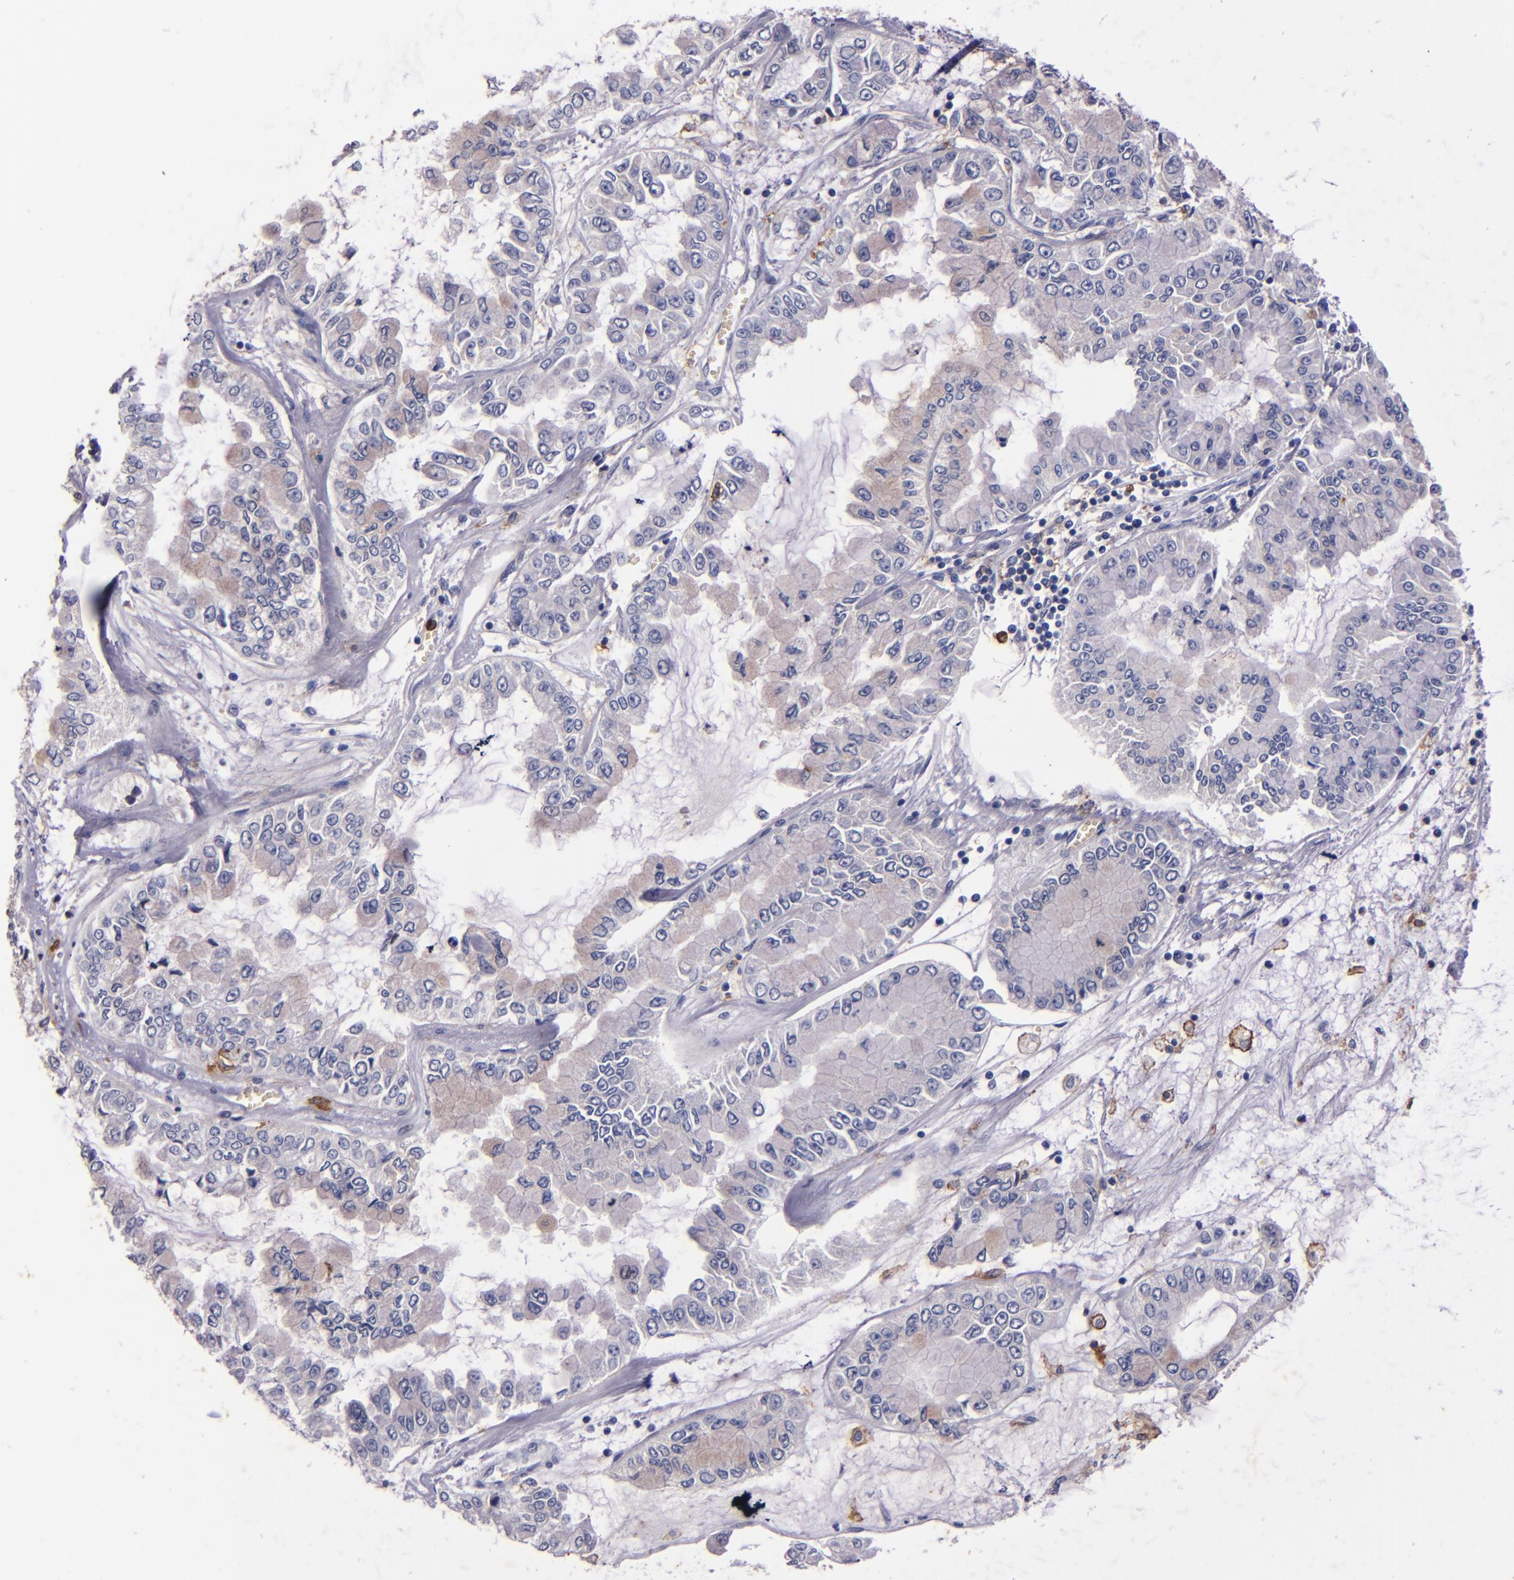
{"staining": {"intensity": "negative", "quantity": "none", "location": "none"}, "tissue": "liver cancer", "cell_type": "Tumor cells", "image_type": "cancer", "snomed": [{"axis": "morphology", "description": "Cholangiocarcinoma"}, {"axis": "topography", "description": "Liver"}], "caption": "Immunohistochemical staining of human liver cholangiocarcinoma demonstrates no significant positivity in tumor cells.", "gene": "SIRPA", "patient": {"sex": "female", "age": 79}}